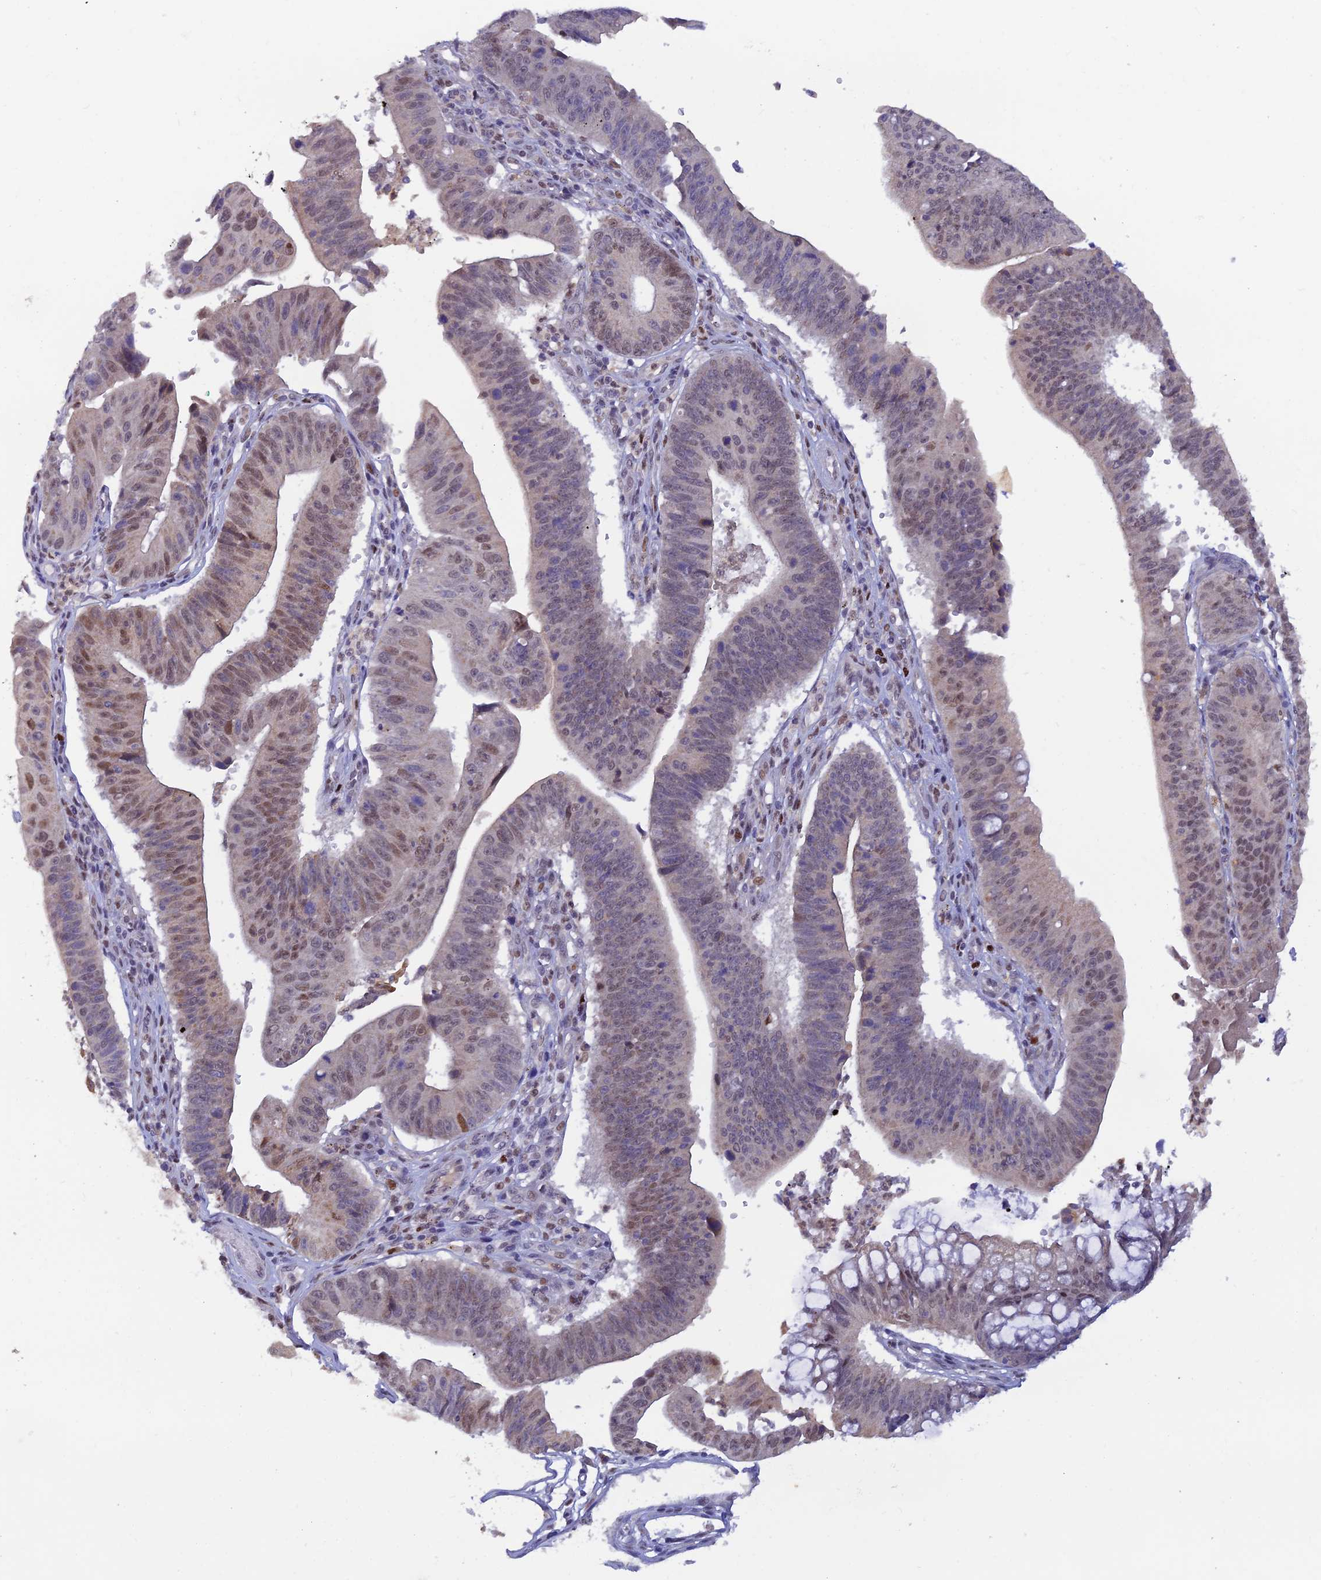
{"staining": {"intensity": "moderate", "quantity": "25%-75%", "location": "cytoplasmic/membranous,nuclear"}, "tissue": "stomach cancer", "cell_type": "Tumor cells", "image_type": "cancer", "snomed": [{"axis": "morphology", "description": "Adenocarcinoma, NOS"}, {"axis": "topography", "description": "Stomach"}], "caption": "The immunohistochemical stain shows moderate cytoplasmic/membranous and nuclear expression in tumor cells of stomach cancer tissue. Nuclei are stained in blue.", "gene": "FASTKD5", "patient": {"sex": "male", "age": 59}}